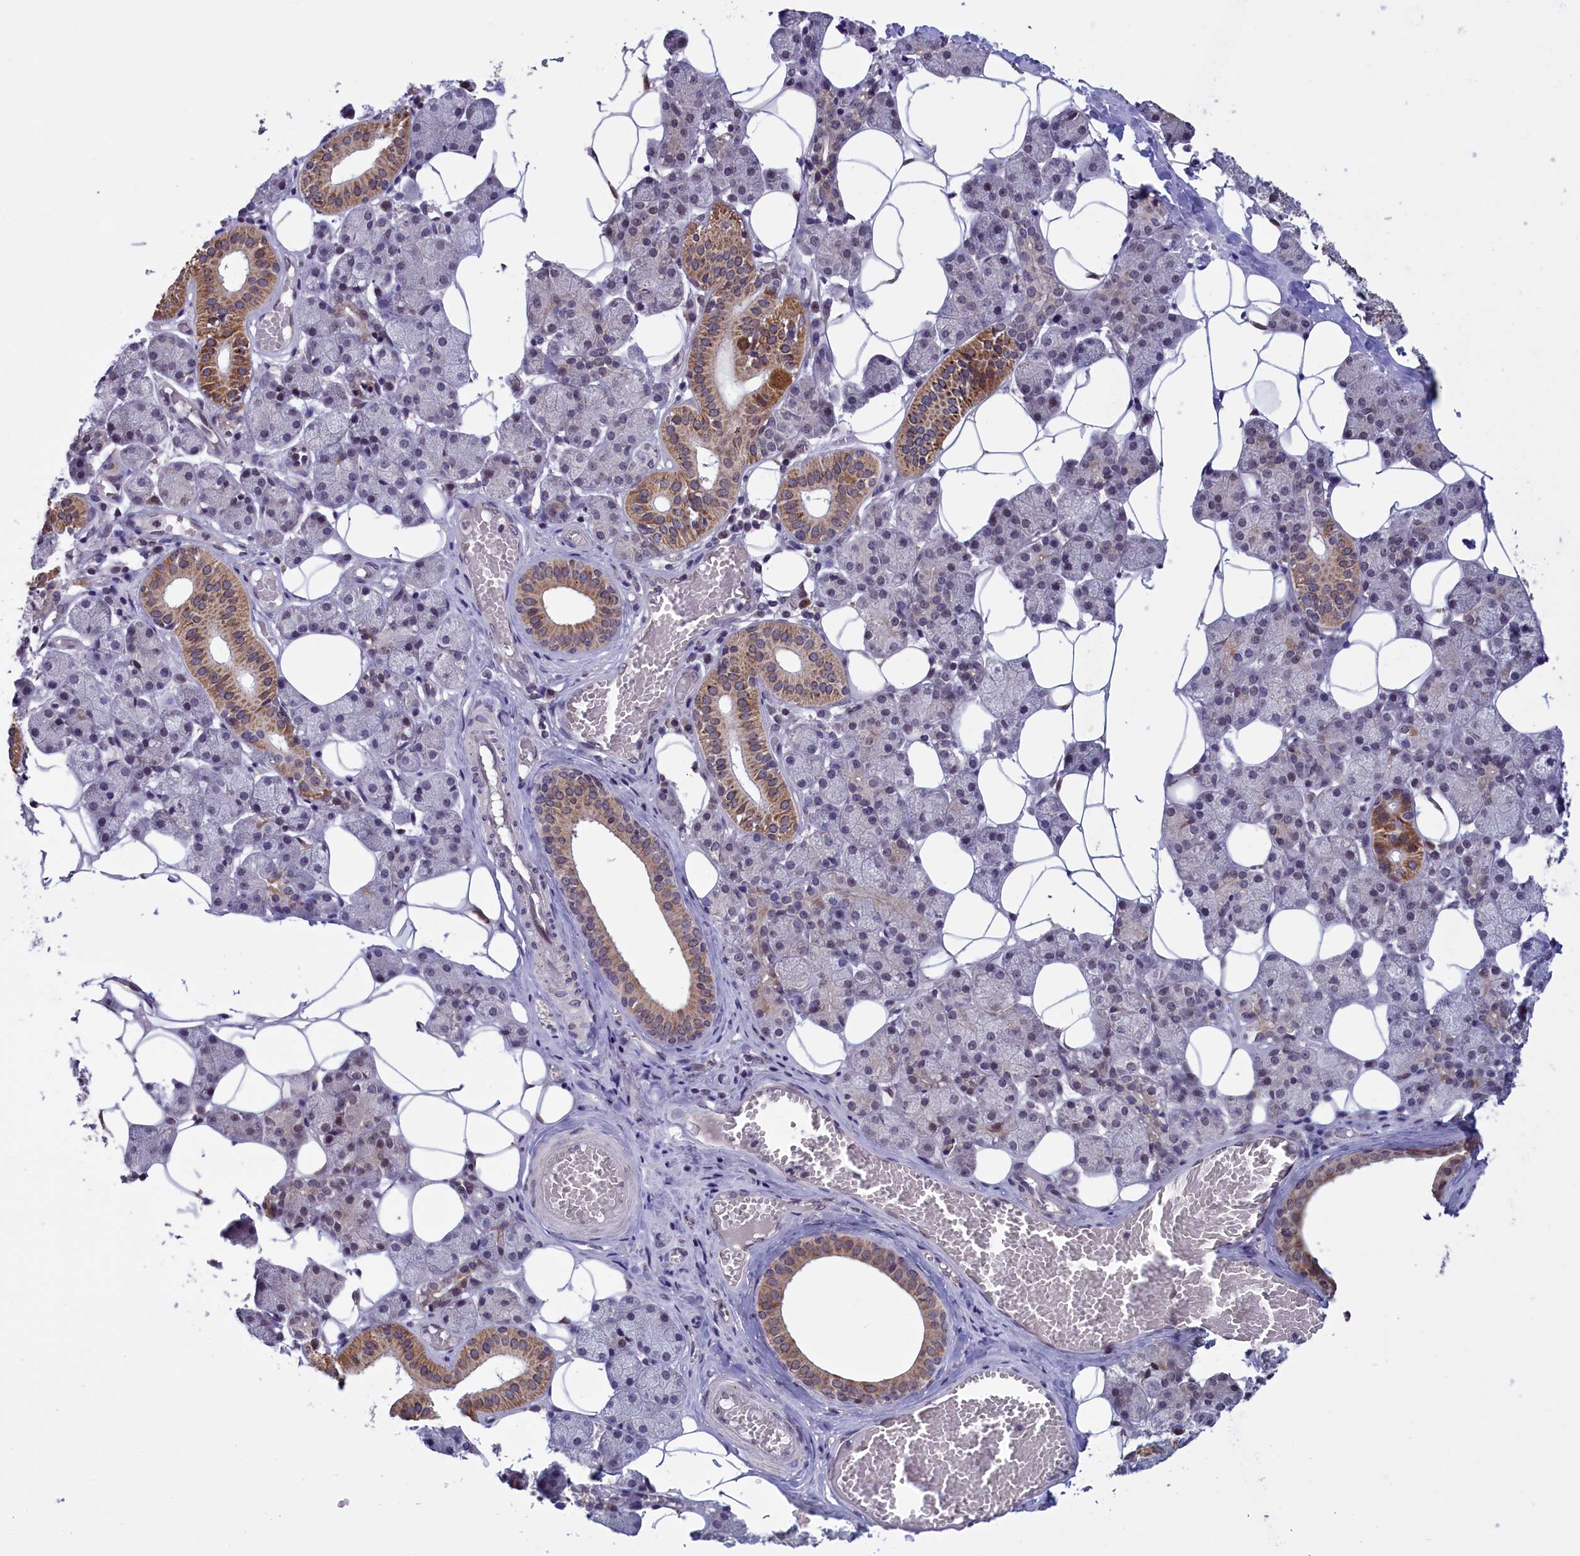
{"staining": {"intensity": "strong", "quantity": "<25%", "location": "cytoplasmic/membranous"}, "tissue": "salivary gland", "cell_type": "Glandular cells", "image_type": "normal", "snomed": [{"axis": "morphology", "description": "Normal tissue, NOS"}, {"axis": "topography", "description": "Salivary gland"}], "caption": "Immunohistochemical staining of normal human salivary gland exhibits <25% levels of strong cytoplasmic/membranous protein staining in approximately <25% of glandular cells. The protein is shown in brown color, while the nuclei are stained blue.", "gene": "PARS2", "patient": {"sex": "female", "age": 33}}